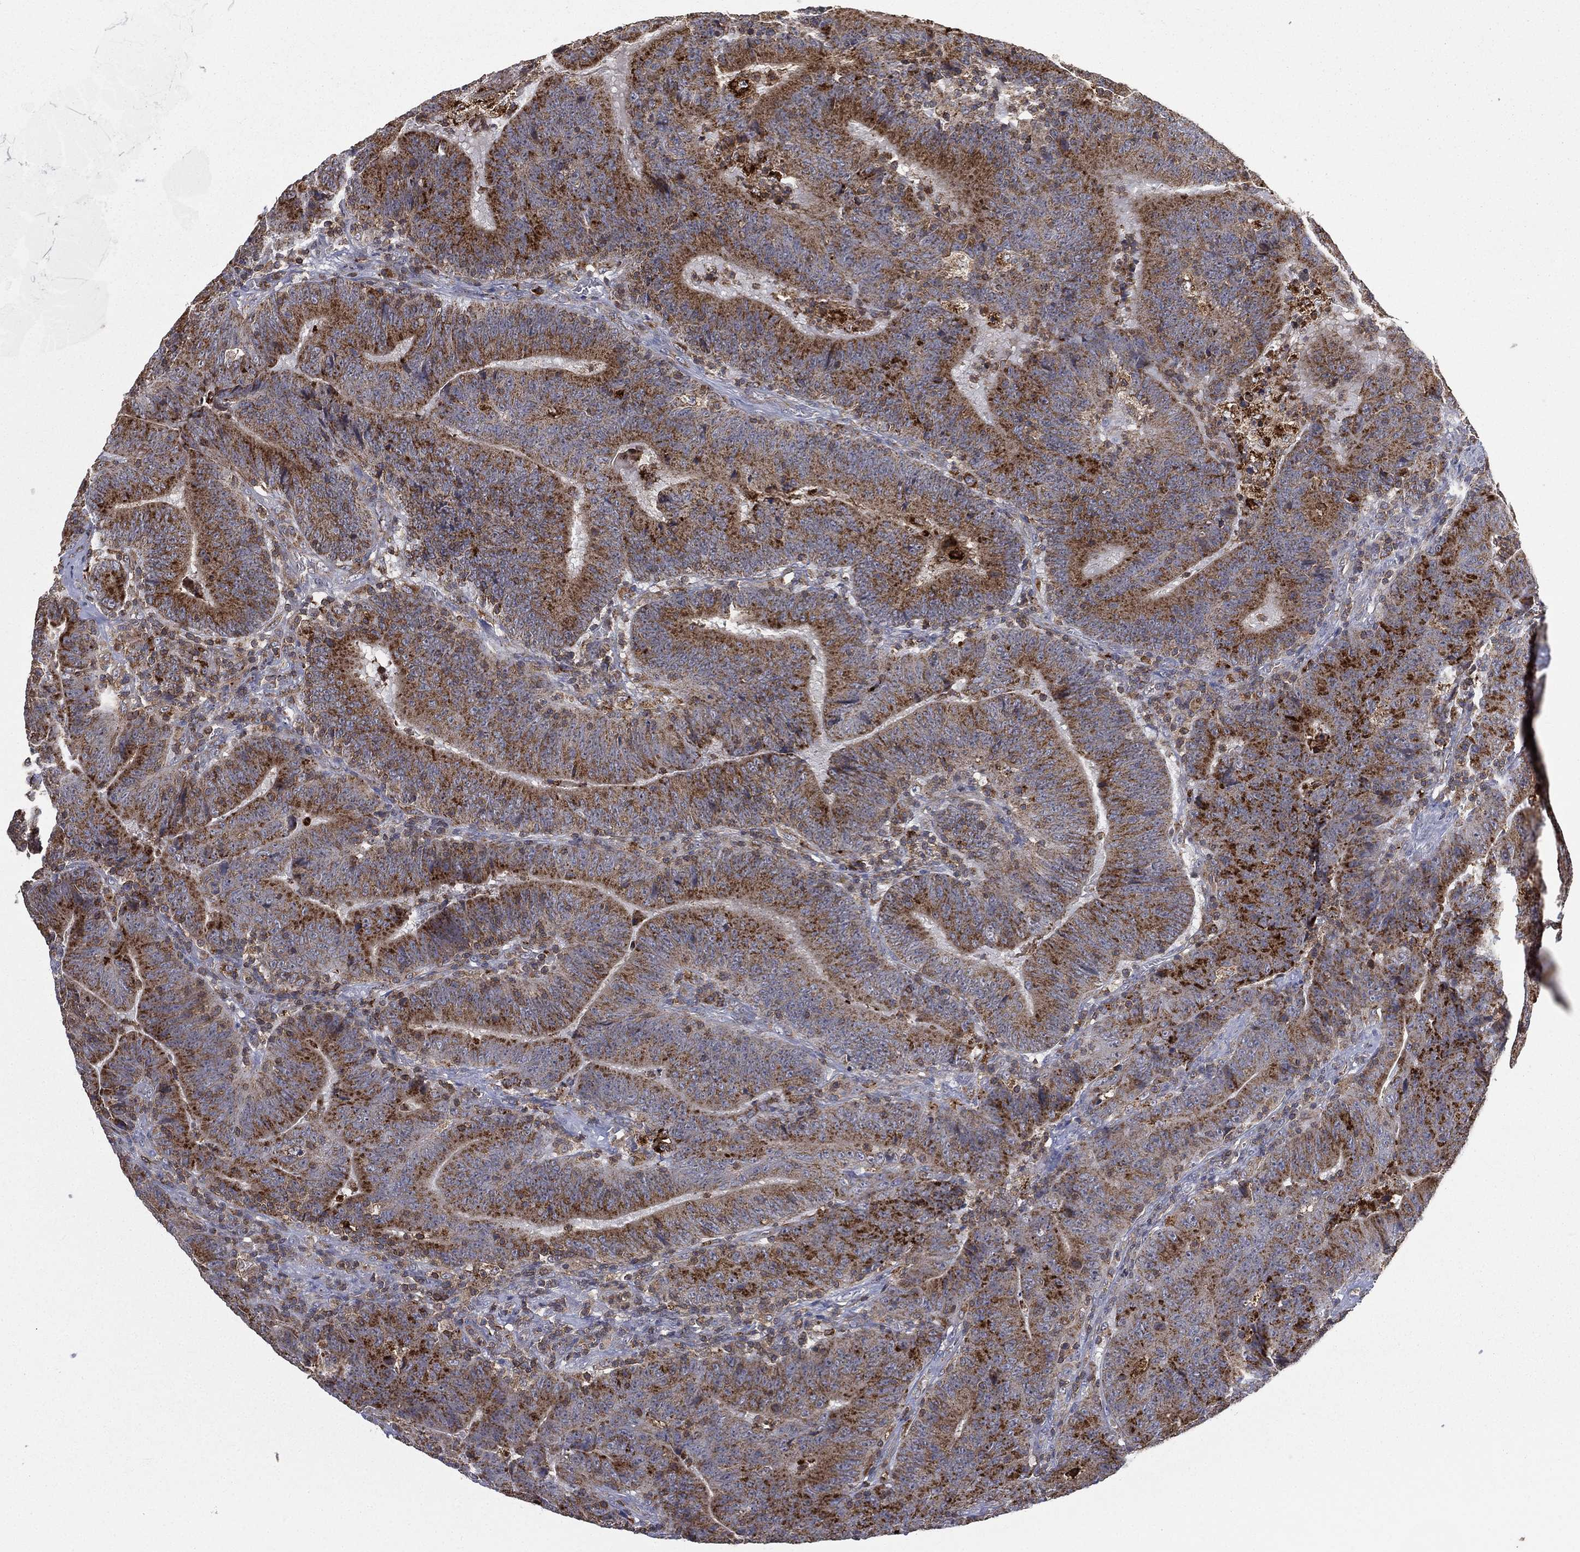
{"staining": {"intensity": "moderate", "quantity": ">75%", "location": "cytoplasmic/membranous"}, "tissue": "colorectal cancer", "cell_type": "Tumor cells", "image_type": "cancer", "snomed": [{"axis": "morphology", "description": "Adenocarcinoma, NOS"}, {"axis": "topography", "description": "Colon"}], "caption": "A brown stain labels moderate cytoplasmic/membranous staining of a protein in human colorectal cancer tumor cells.", "gene": "RIN3", "patient": {"sex": "female", "age": 75}}